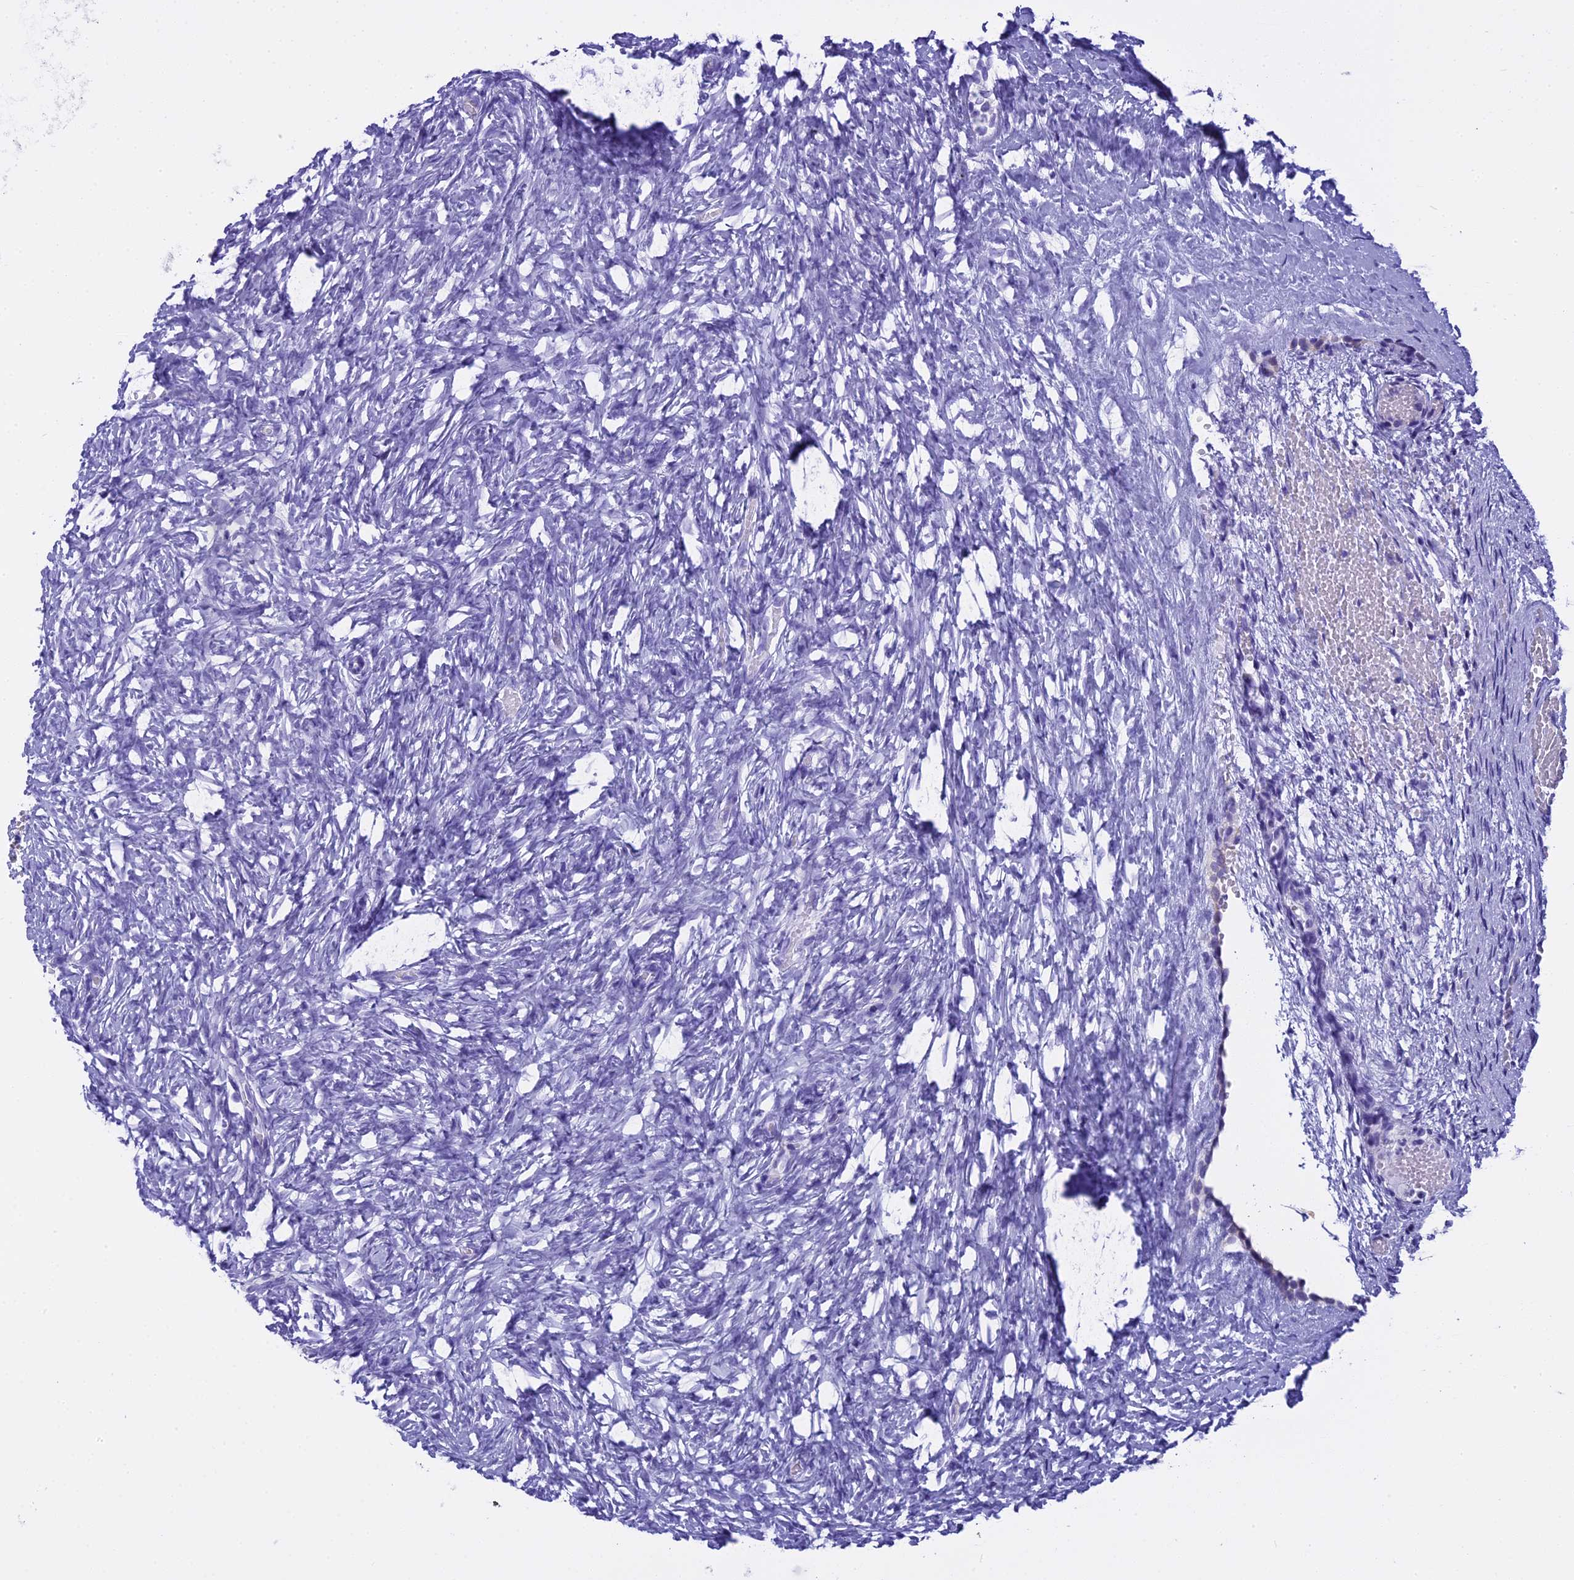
{"staining": {"intensity": "negative", "quantity": "none", "location": "none"}, "tissue": "ovary", "cell_type": "Follicle cells", "image_type": "normal", "snomed": [{"axis": "morphology", "description": "Normal tissue, NOS"}, {"axis": "topography", "description": "Ovary"}], "caption": "The IHC photomicrograph has no significant staining in follicle cells of ovary.", "gene": "KCTD14", "patient": {"sex": "female", "age": 35}}